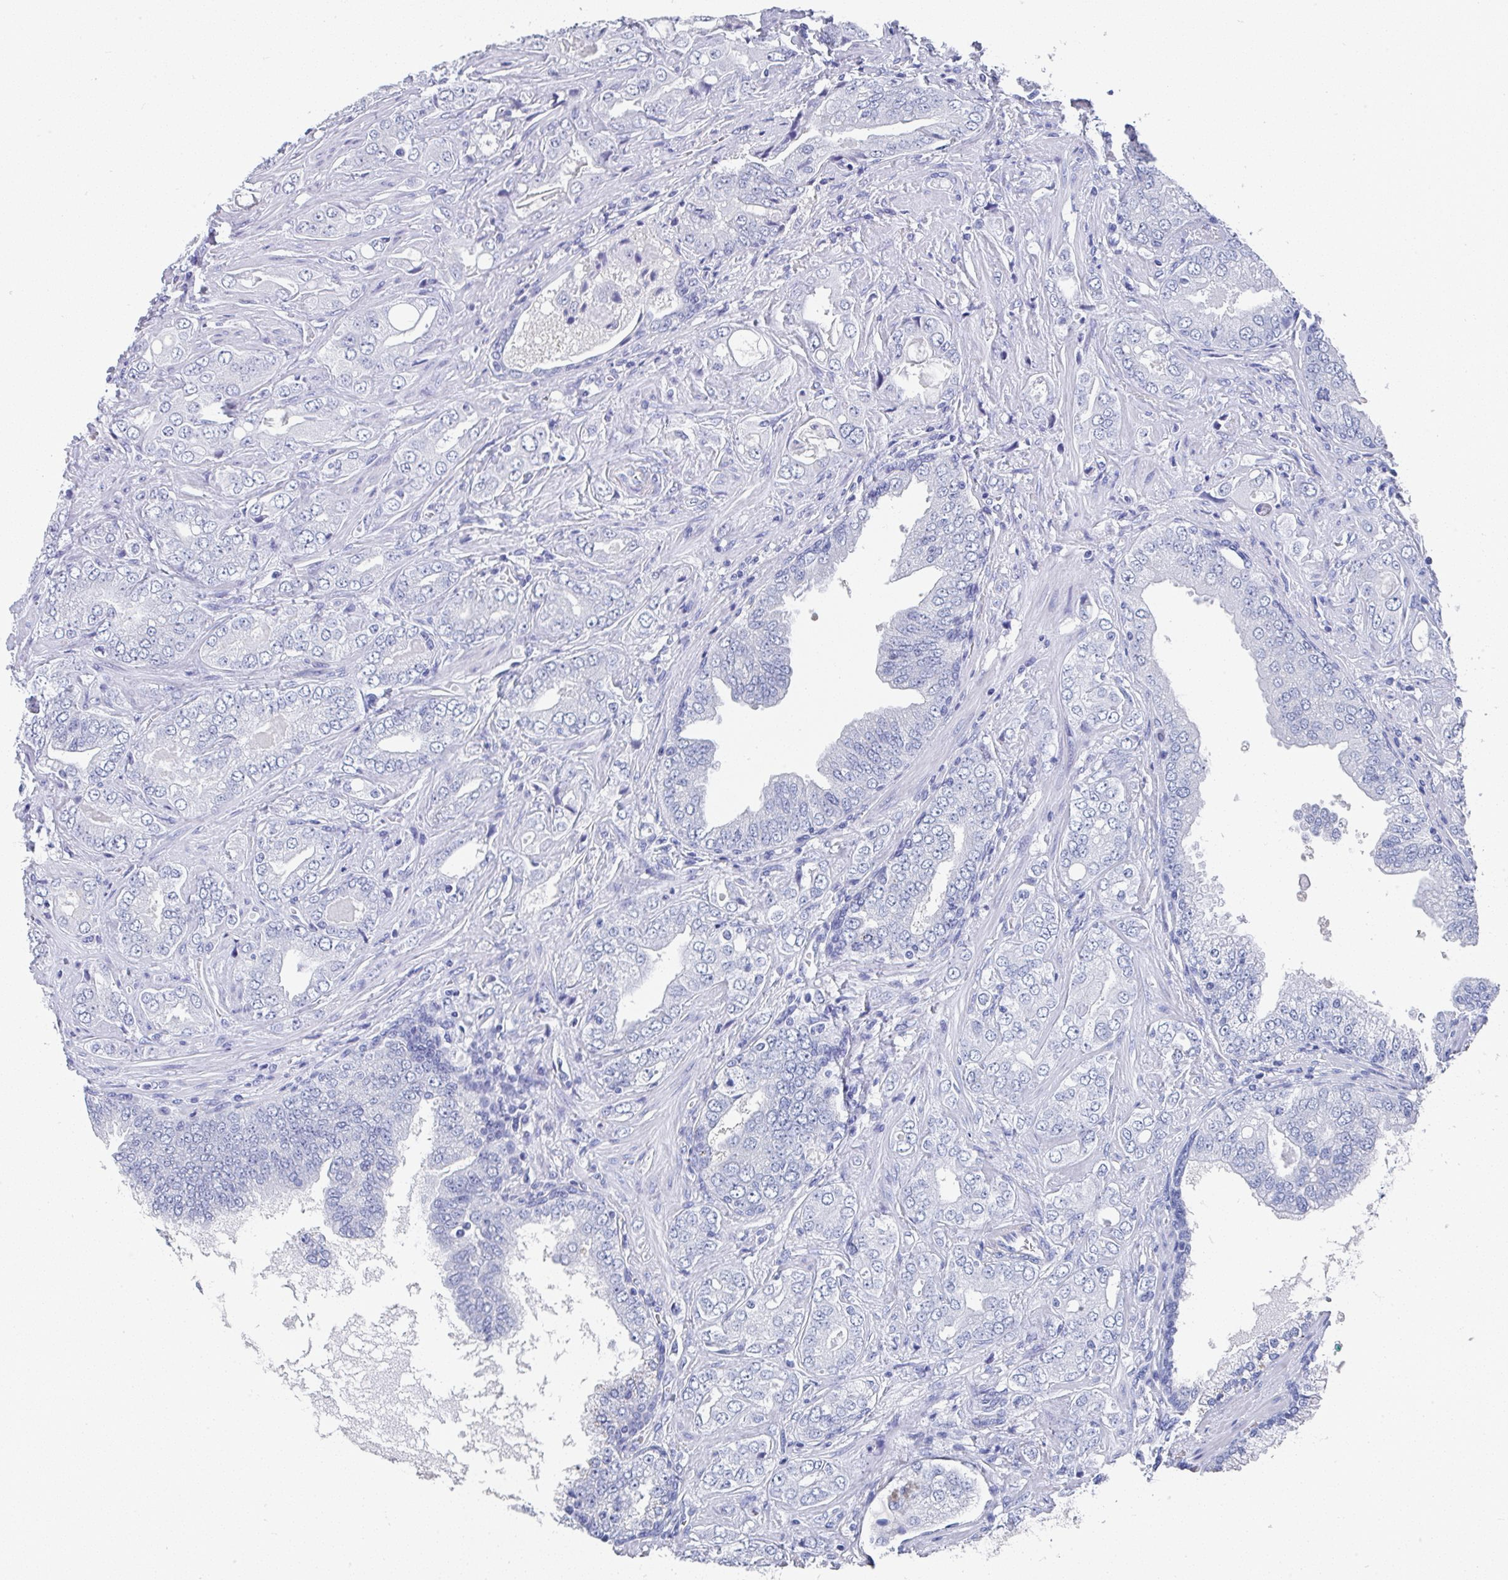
{"staining": {"intensity": "negative", "quantity": "none", "location": "none"}, "tissue": "prostate cancer", "cell_type": "Tumor cells", "image_type": "cancer", "snomed": [{"axis": "morphology", "description": "Adenocarcinoma, High grade"}, {"axis": "topography", "description": "Prostate"}], "caption": "Prostate cancer was stained to show a protein in brown. There is no significant staining in tumor cells.", "gene": "TNFRSF8", "patient": {"sex": "male", "age": 67}}